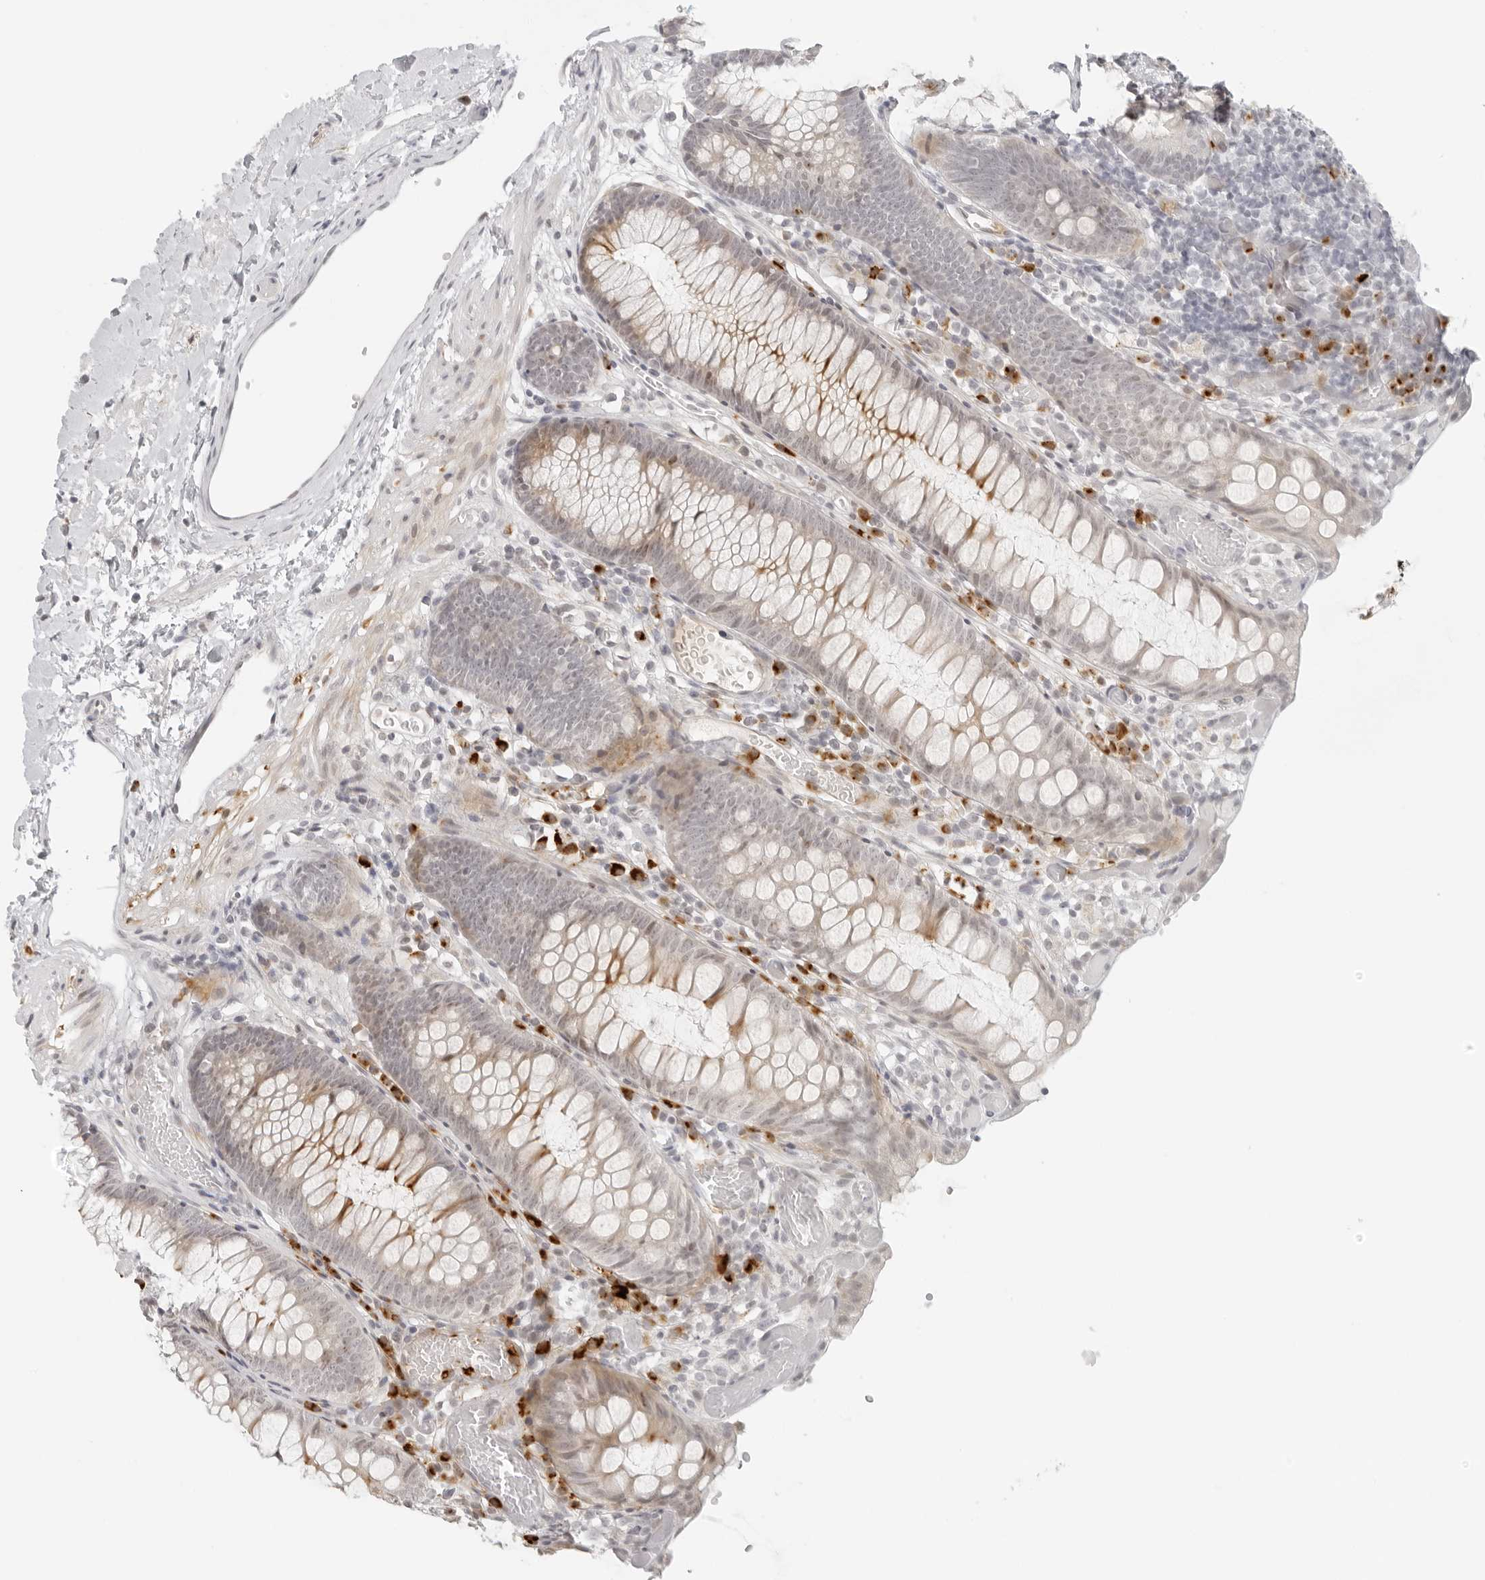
{"staining": {"intensity": "weak", "quantity": "<25%", "location": "cytoplasmic/membranous"}, "tissue": "colon", "cell_type": "Endothelial cells", "image_type": "normal", "snomed": [{"axis": "morphology", "description": "Normal tissue, NOS"}, {"axis": "topography", "description": "Colon"}], "caption": "The image displays no staining of endothelial cells in benign colon. Brightfield microscopy of immunohistochemistry (IHC) stained with DAB (brown) and hematoxylin (blue), captured at high magnification.", "gene": "ZNF678", "patient": {"sex": "male", "age": 14}}